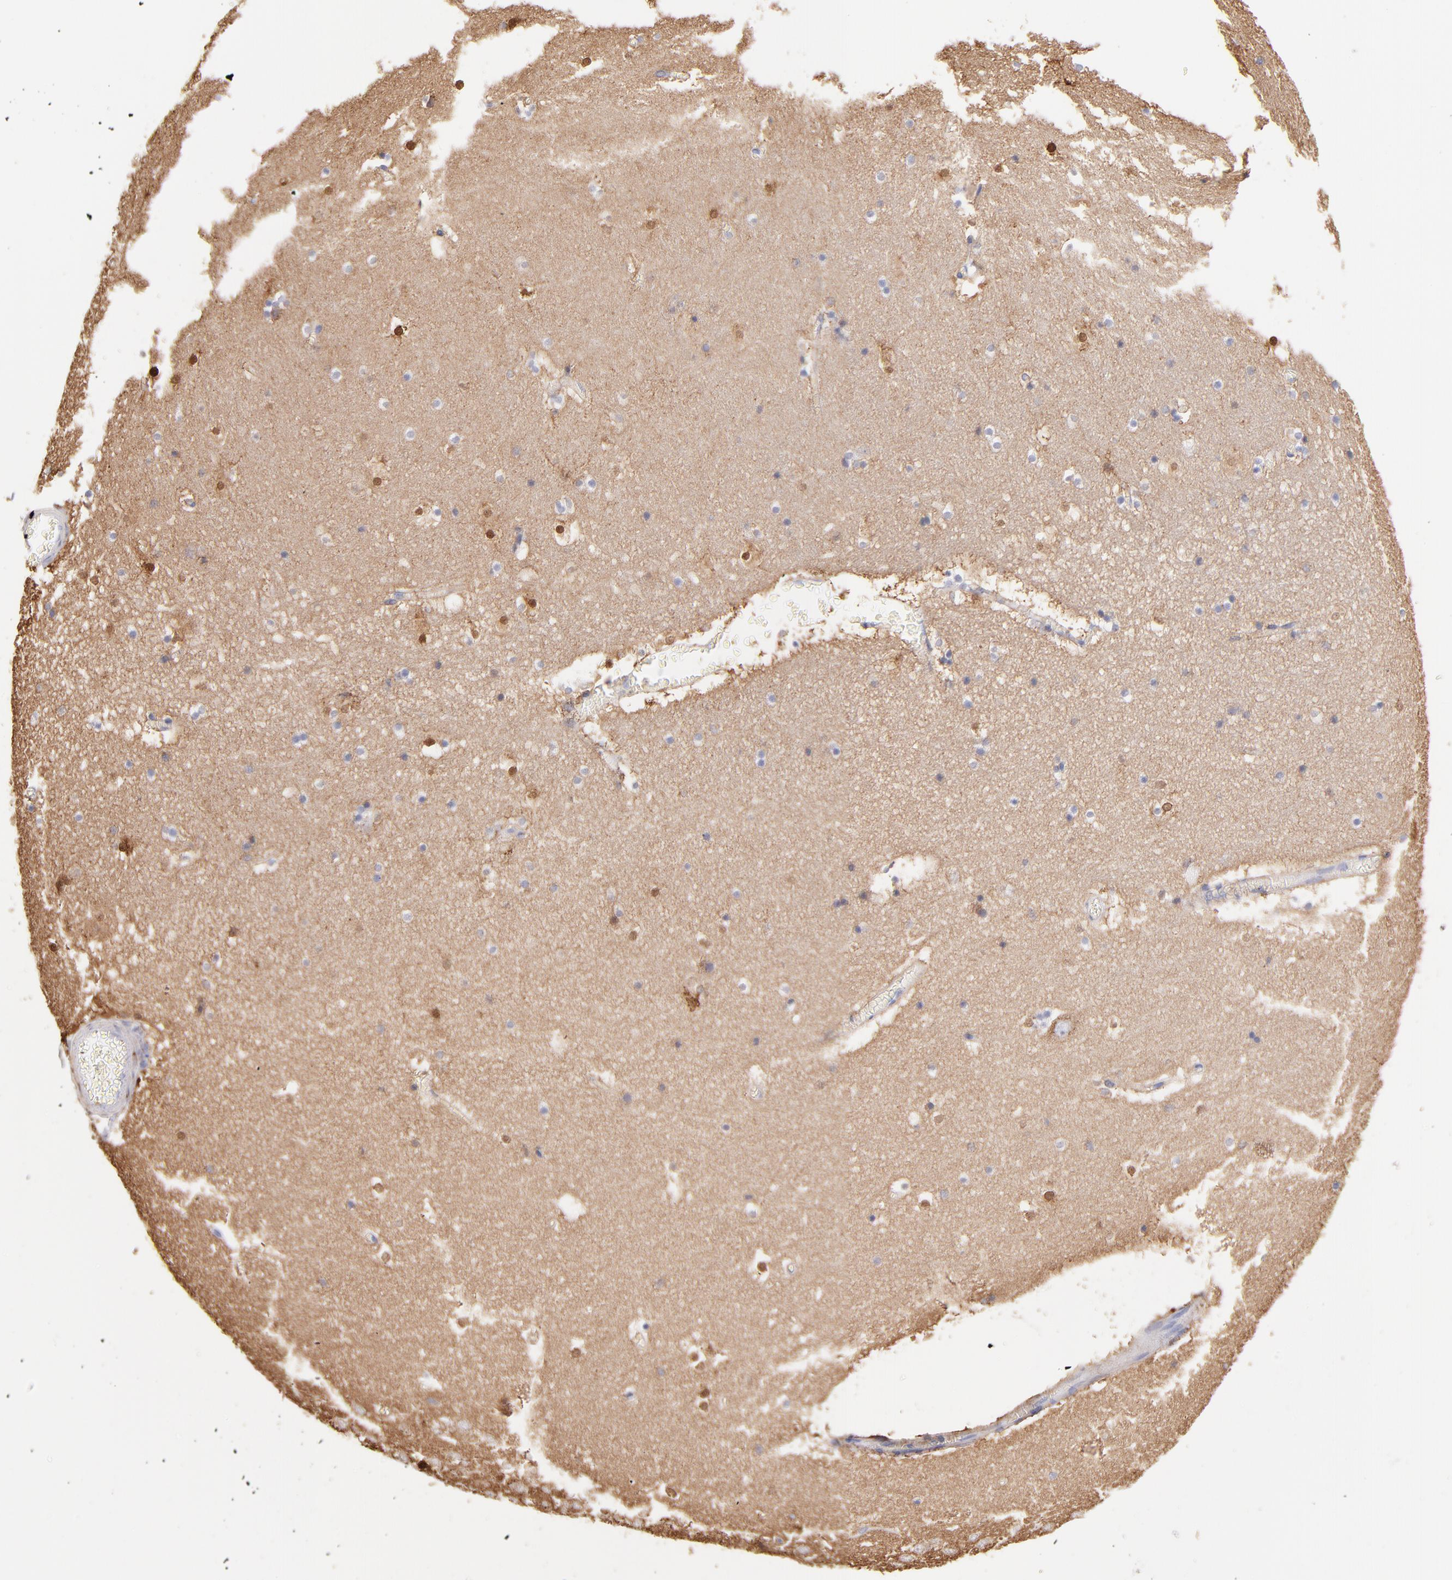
{"staining": {"intensity": "strong", "quantity": "25%-75%", "location": "cytoplasmic/membranous"}, "tissue": "hippocampus", "cell_type": "Glial cells", "image_type": "normal", "snomed": [{"axis": "morphology", "description": "Normal tissue, NOS"}, {"axis": "topography", "description": "Hippocampus"}], "caption": "The immunohistochemical stain highlights strong cytoplasmic/membranous staining in glial cells of benign hippocampus.", "gene": "PRKCA", "patient": {"sex": "male", "age": 45}}